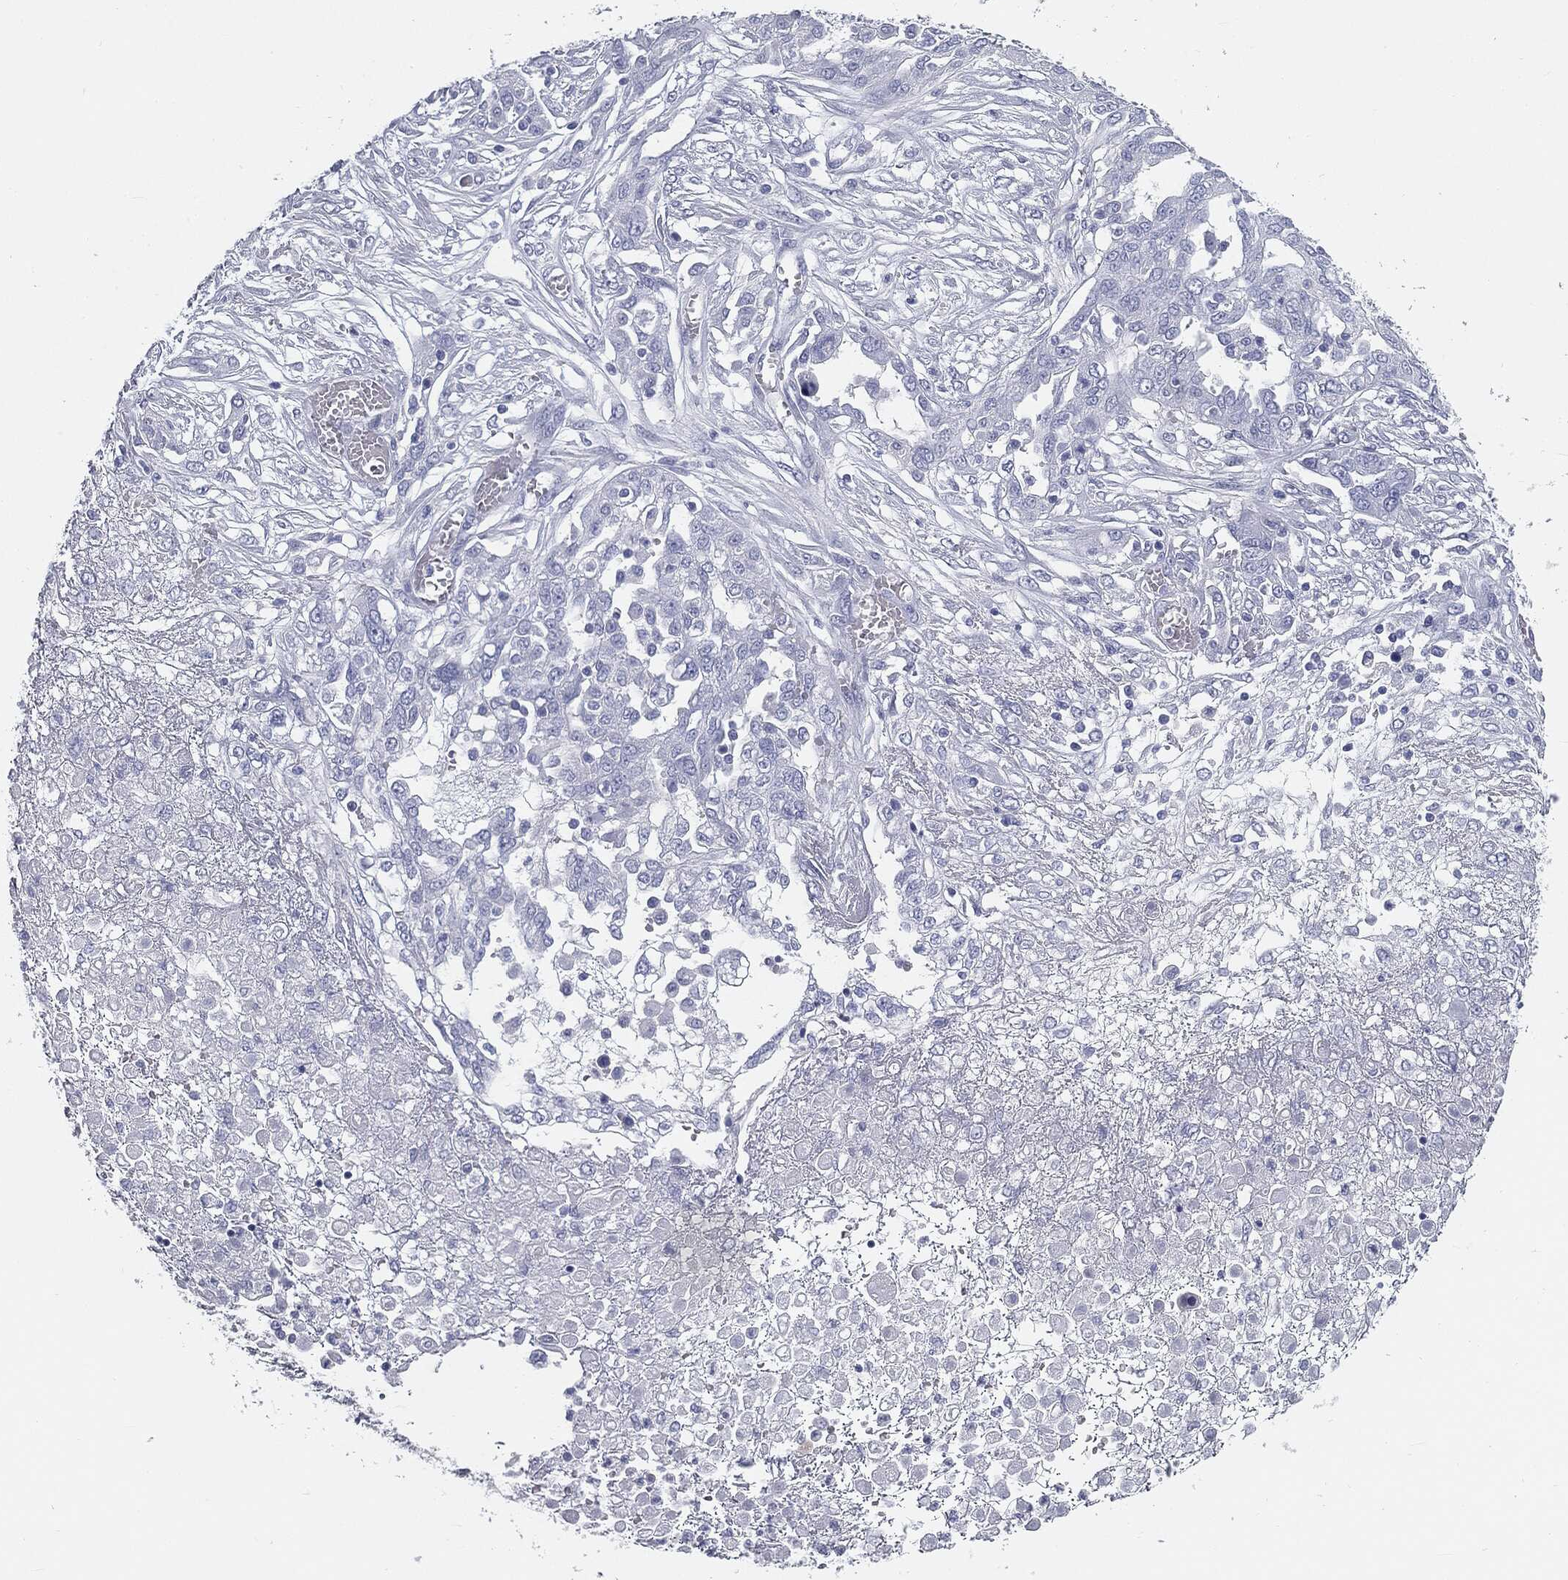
{"staining": {"intensity": "negative", "quantity": "none", "location": "none"}, "tissue": "ovarian cancer", "cell_type": "Tumor cells", "image_type": "cancer", "snomed": [{"axis": "morphology", "description": "Cystadenocarcinoma, serous, NOS"}, {"axis": "topography", "description": "Ovary"}], "caption": "DAB (3,3'-diaminobenzidine) immunohistochemical staining of human ovarian serous cystadenocarcinoma shows no significant positivity in tumor cells.", "gene": "CUZD1", "patient": {"sex": "female", "age": 67}}